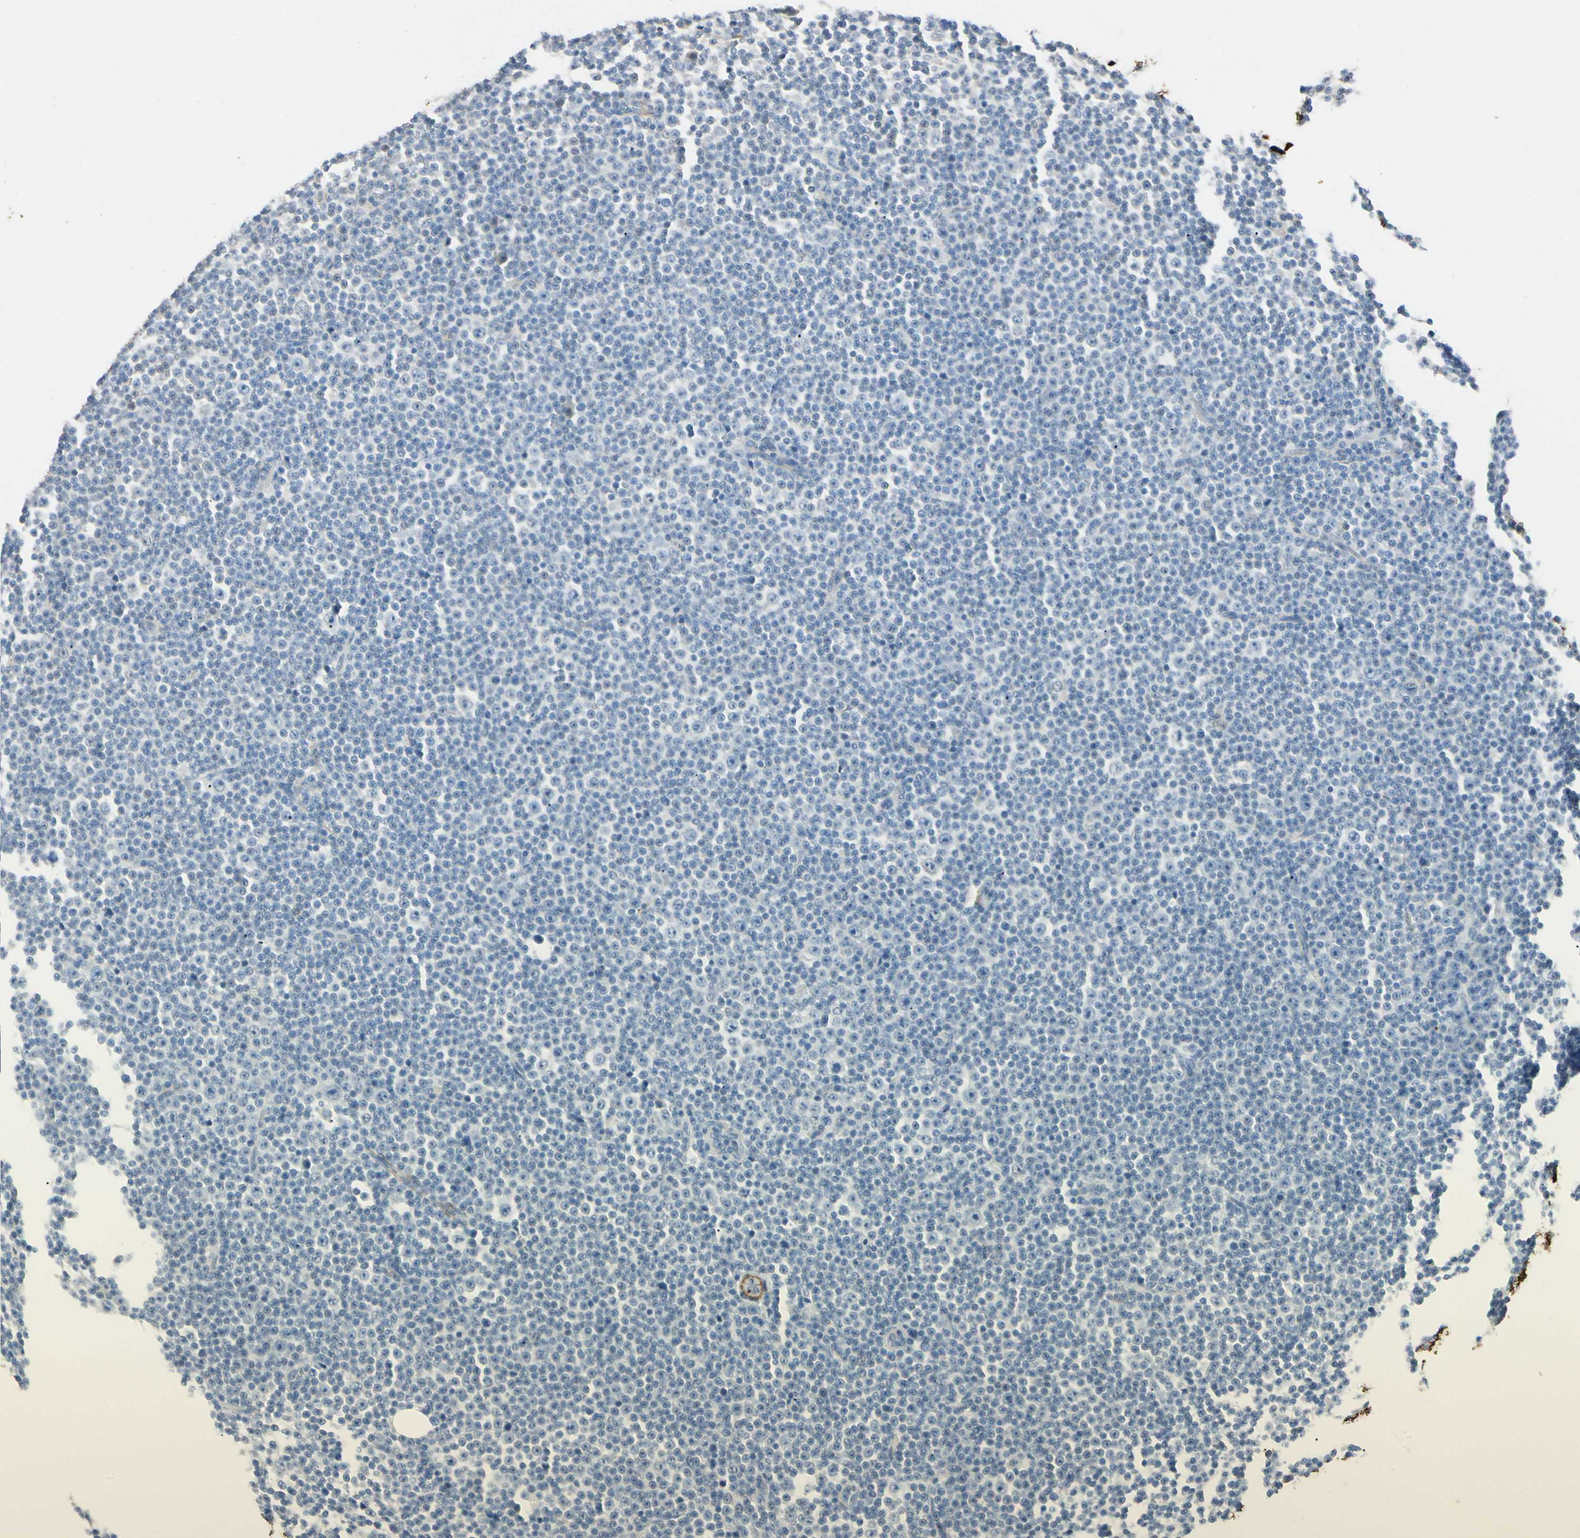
{"staining": {"intensity": "negative", "quantity": "none", "location": "none"}, "tissue": "lymphoma", "cell_type": "Tumor cells", "image_type": "cancer", "snomed": [{"axis": "morphology", "description": "Malignant lymphoma, non-Hodgkin's type, Low grade"}, {"axis": "topography", "description": "Lymph node"}], "caption": "IHC image of human low-grade malignant lymphoma, non-Hodgkin's type stained for a protein (brown), which shows no expression in tumor cells.", "gene": "AMPH", "patient": {"sex": "female", "age": 67}}